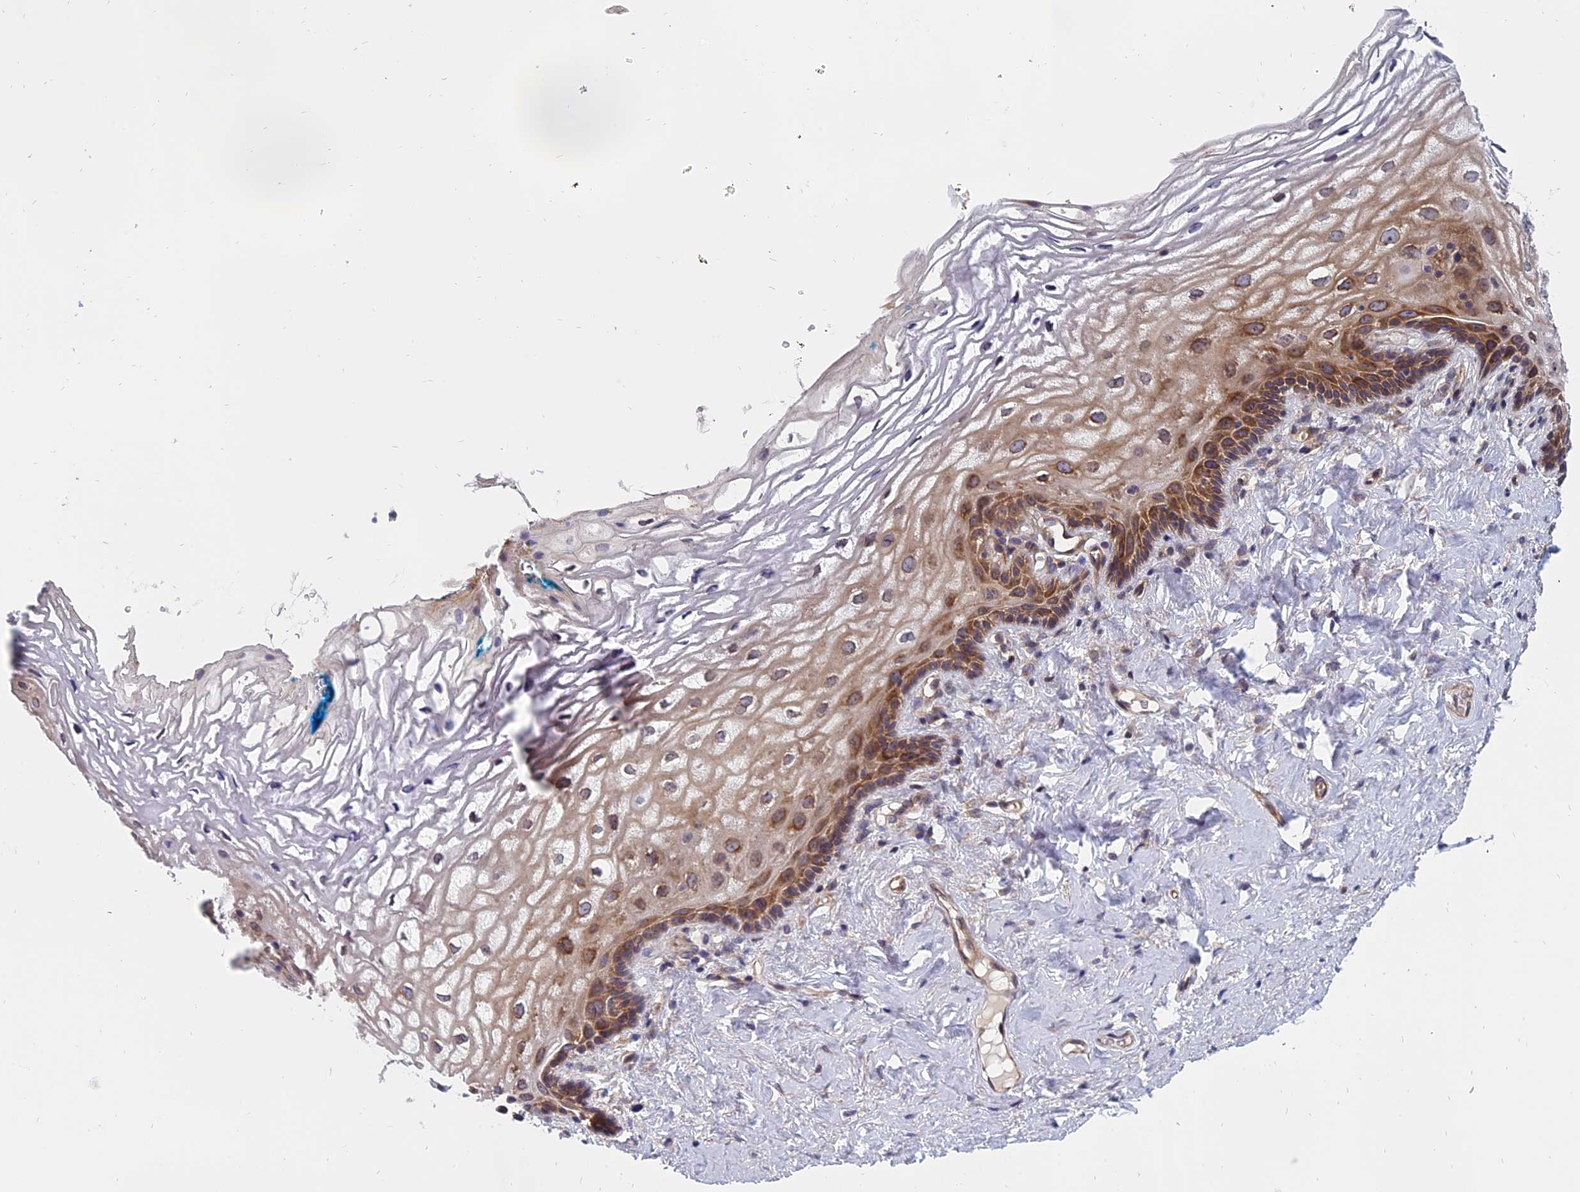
{"staining": {"intensity": "moderate", "quantity": ">75%", "location": "cytoplasmic/membranous"}, "tissue": "vagina", "cell_type": "Squamous epithelial cells", "image_type": "normal", "snomed": [{"axis": "morphology", "description": "Normal tissue, NOS"}, {"axis": "morphology", "description": "Adenocarcinoma, NOS"}, {"axis": "topography", "description": "Rectum"}, {"axis": "topography", "description": "Vagina"}], "caption": "Immunohistochemical staining of unremarkable vagina reveals >75% levels of moderate cytoplasmic/membranous protein expression in approximately >75% of squamous epithelial cells. (IHC, brightfield microscopy, high magnification).", "gene": "NAA10", "patient": {"sex": "female", "age": 71}}